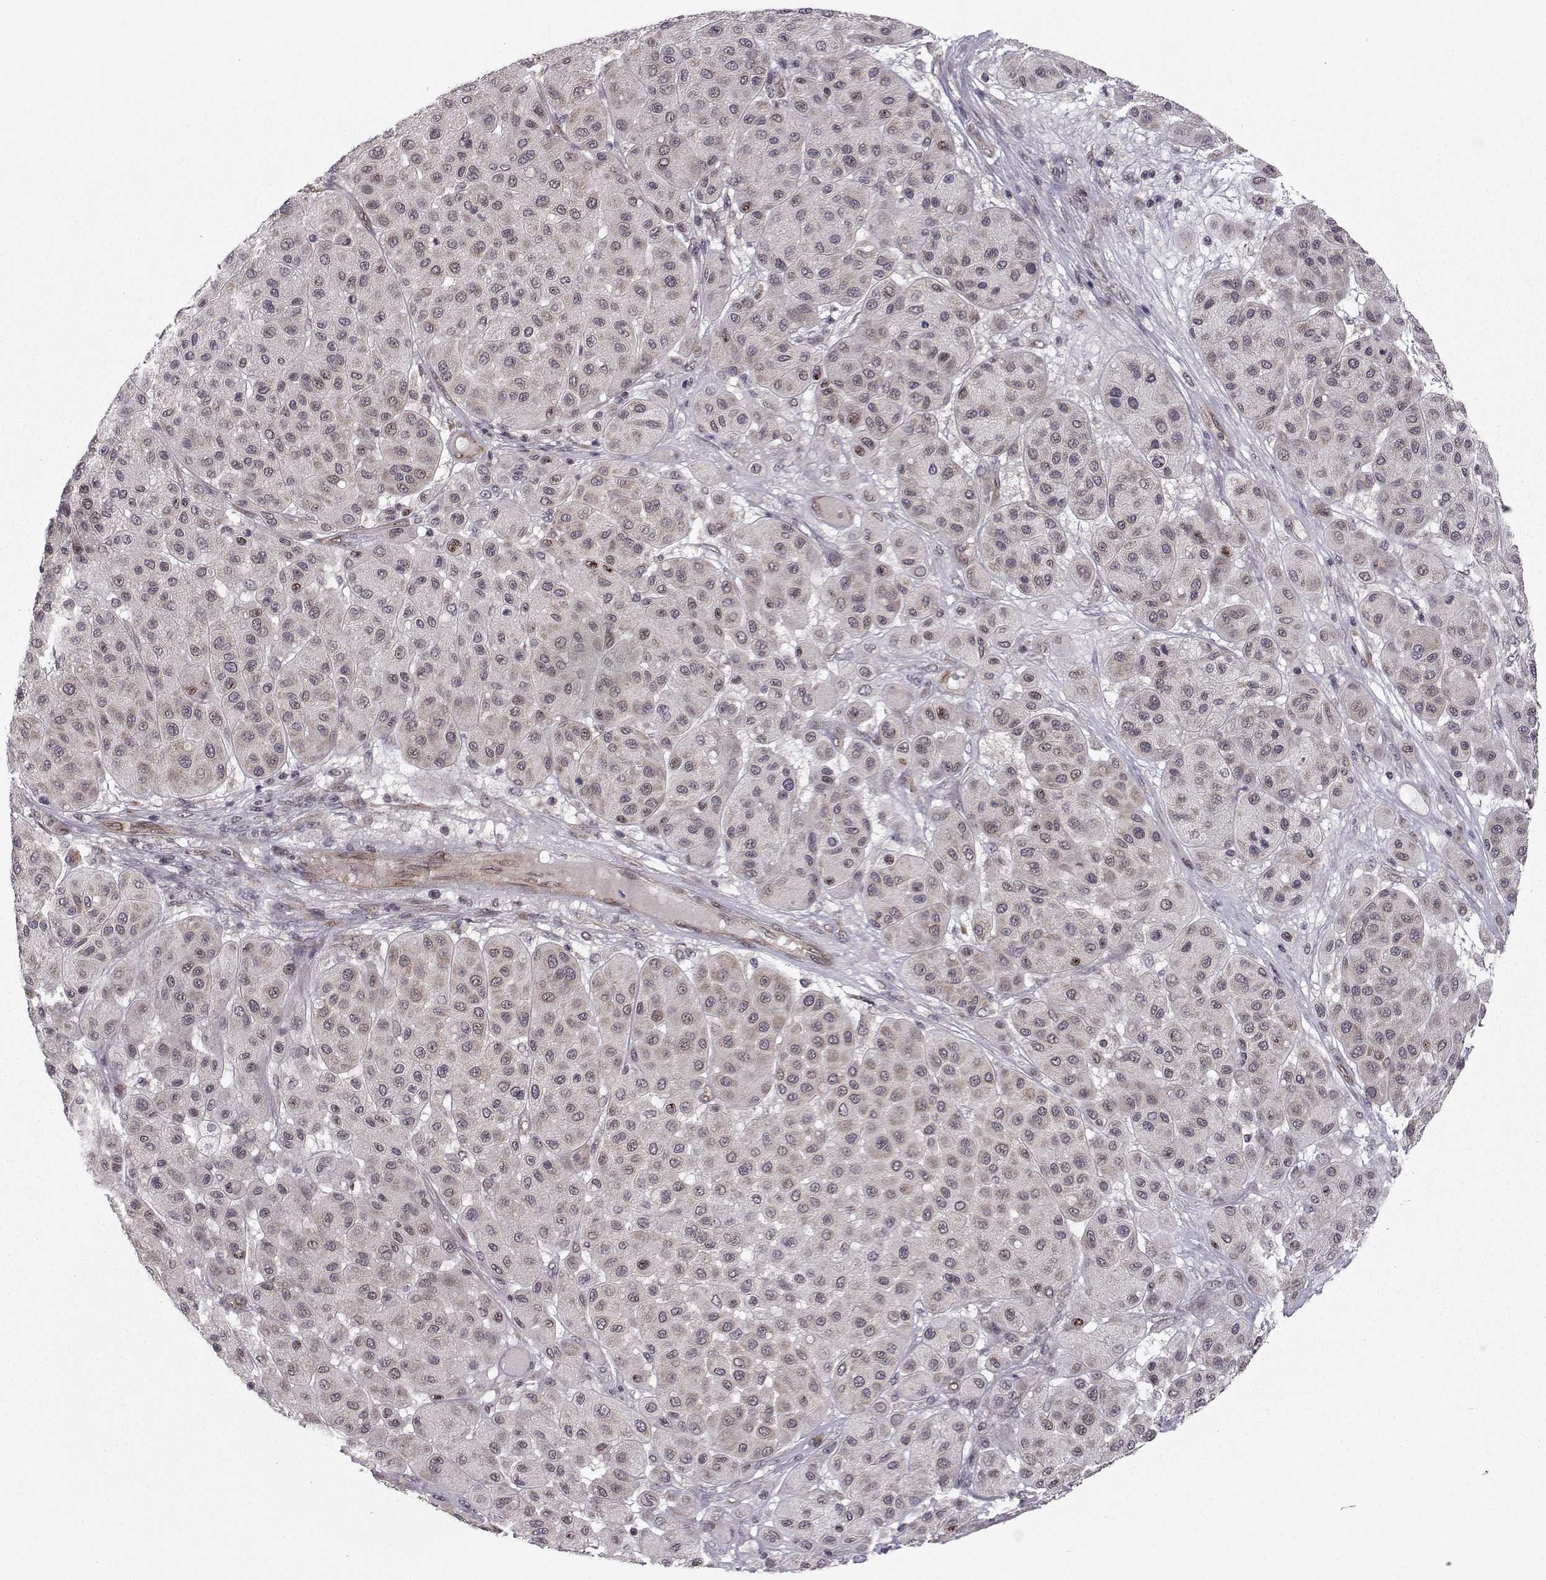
{"staining": {"intensity": "strong", "quantity": "<25%", "location": "nuclear"}, "tissue": "melanoma", "cell_type": "Tumor cells", "image_type": "cancer", "snomed": [{"axis": "morphology", "description": "Malignant melanoma, Metastatic site"}, {"axis": "topography", "description": "Smooth muscle"}], "caption": "About <25% of tumor cells in human melanoma show strong nuclear protein positivity as visualized by brown immunohistochemical staining.", "gene": "PKN2", "patient": {"sex": "male", "age": 41}}